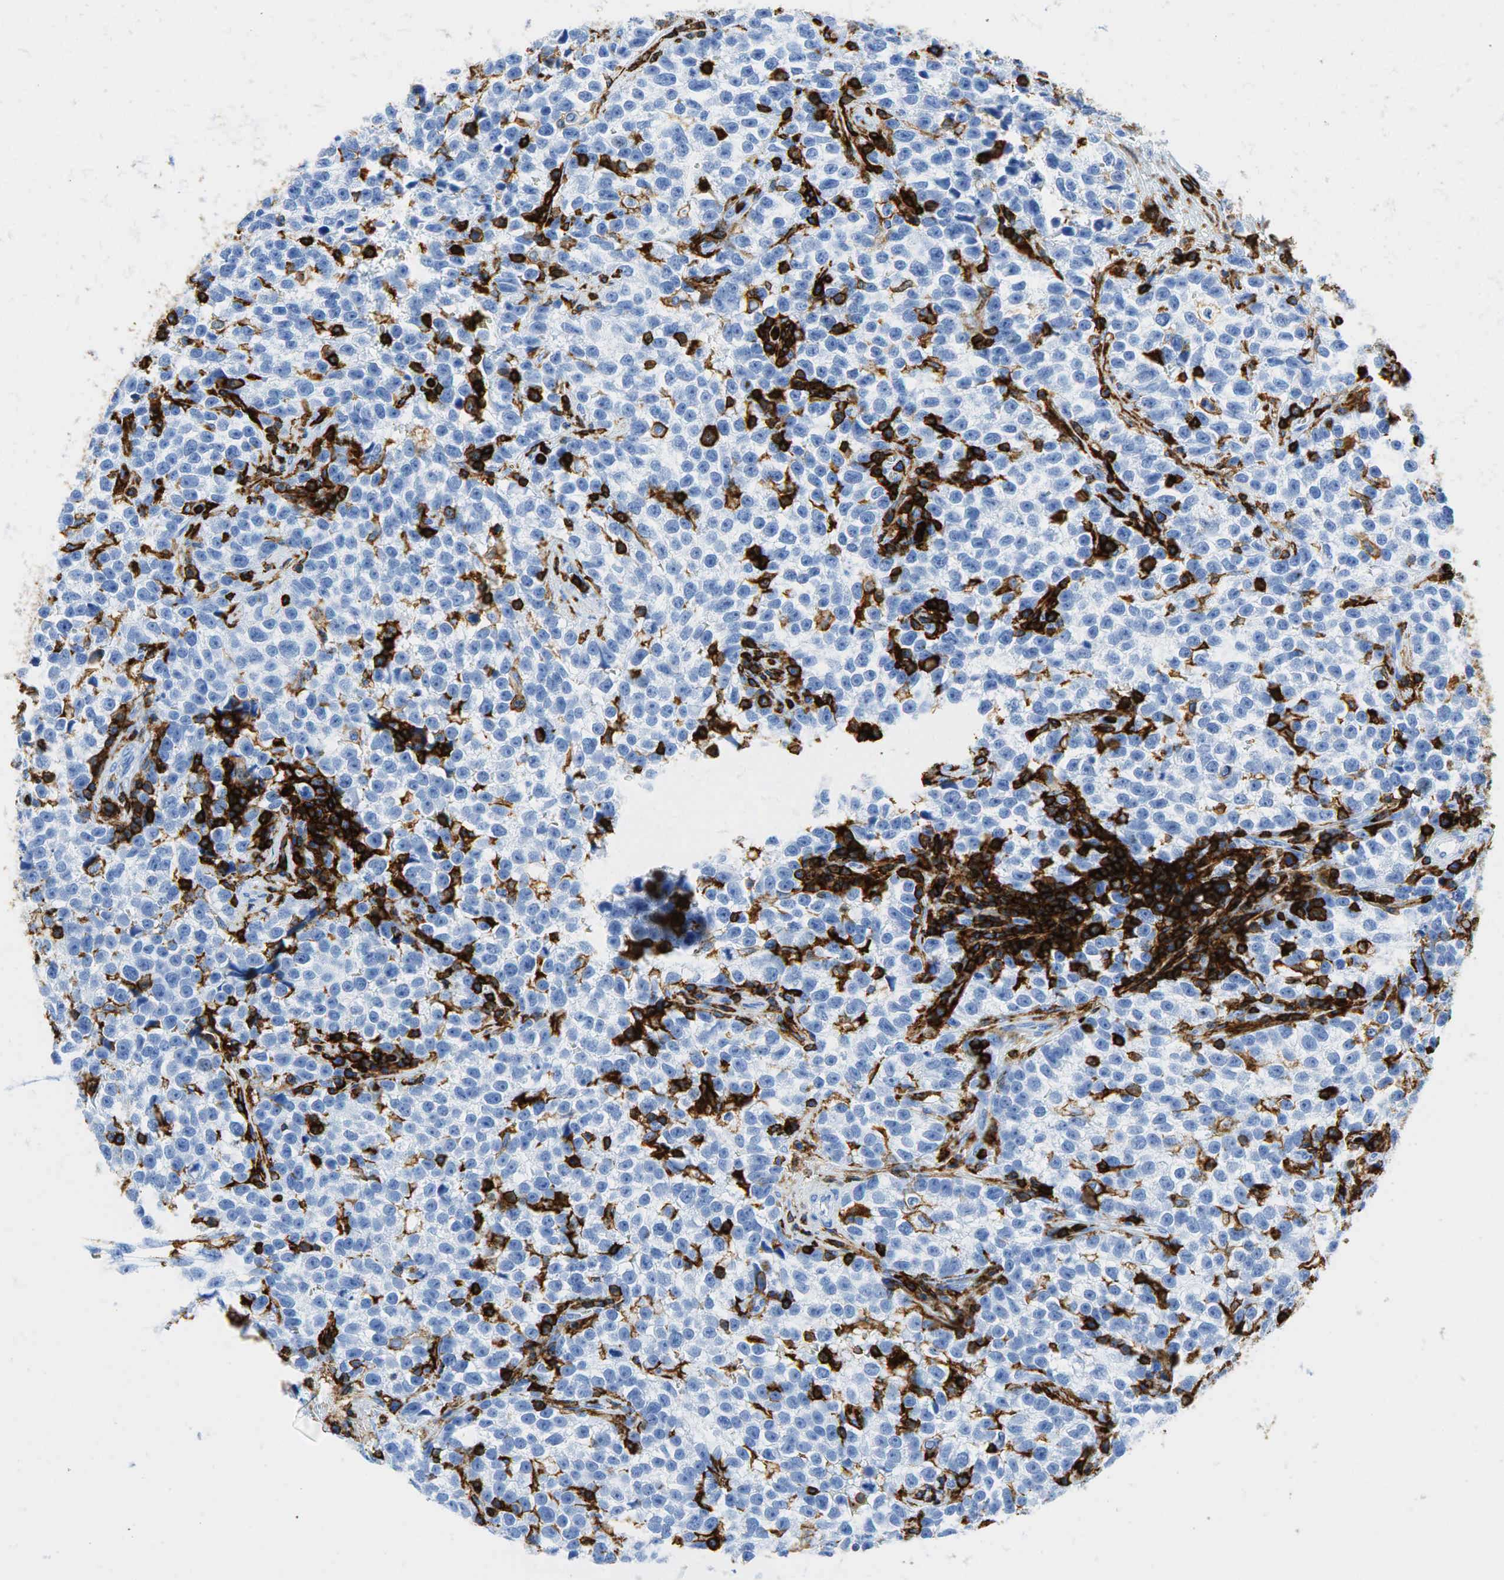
{"staining": {"intensity": "negative", "quantity": "none", "location": "none"}, "tissue": "testis cancer", "cell_type": "Tumor cells", "image_type": "cancer", "snomed": [{"axis": "morphology", "description": "Seminoma, NOS"}, {"axis": "topography", "description": "Testis"}], "caption": "Tumor cells are negative for protein expression in human testis seminoma.", "gene": "PTPRC", "patient": {"sex": "male", "age": 38}}